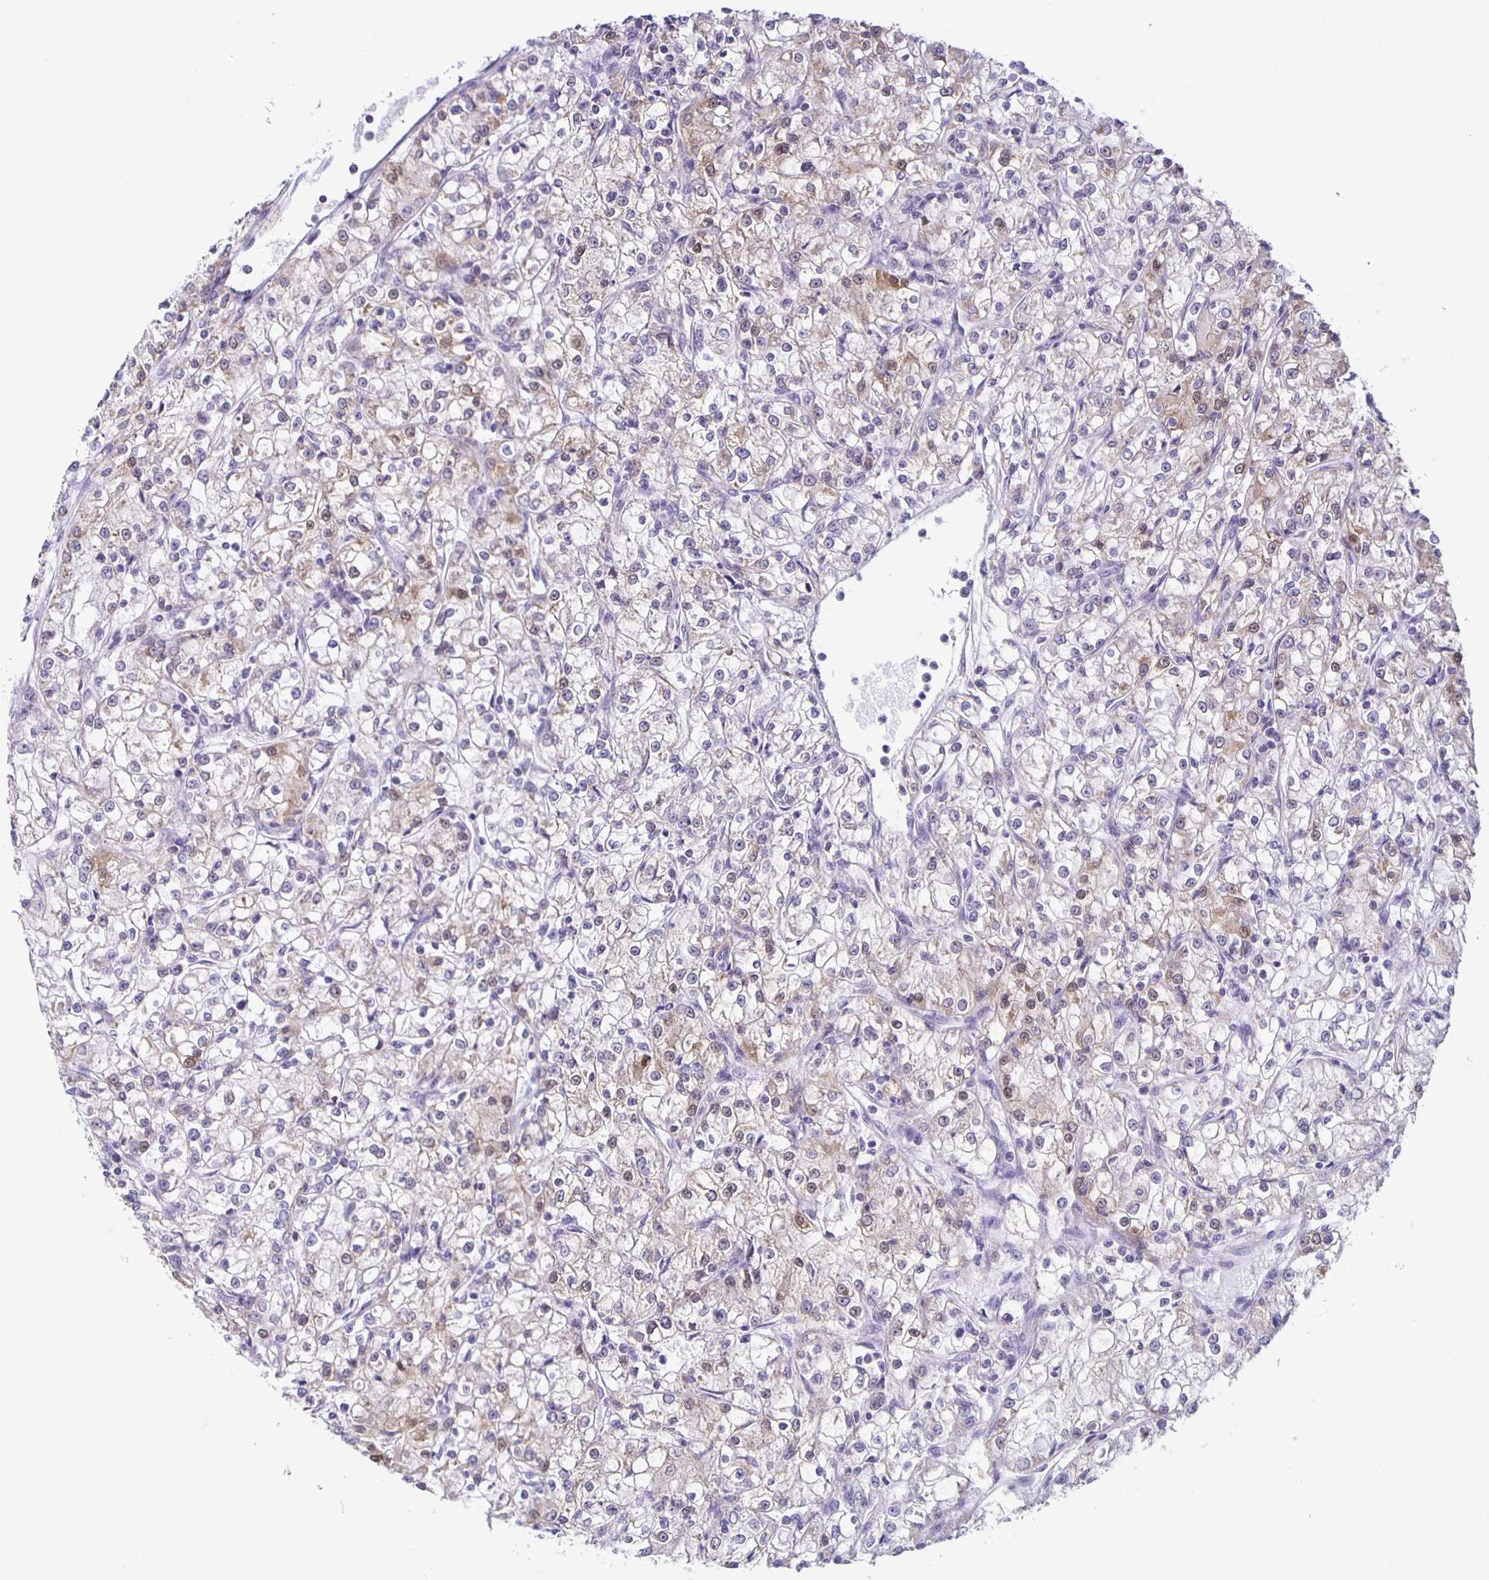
{"staining": {"intensity": "weak", "quantity": "<25%", "location": "cytoplasmic/membranous"}, "tissue": "renal cancer", "cell_type": "Tumor cells", "image_type": "cancer", "snomed": [{"axis": "morphology", "description": "Adenocarcinoma, NOS"}, {"axis": "topography", "description": "Kidney"}], "caption": "DAB immunohistochemical staining of human adenocarcinoma (renal) exhibits no significant staining in tumor cells.", "gene": "TPPP", "patient": {"sex": "female", "age": 59}}